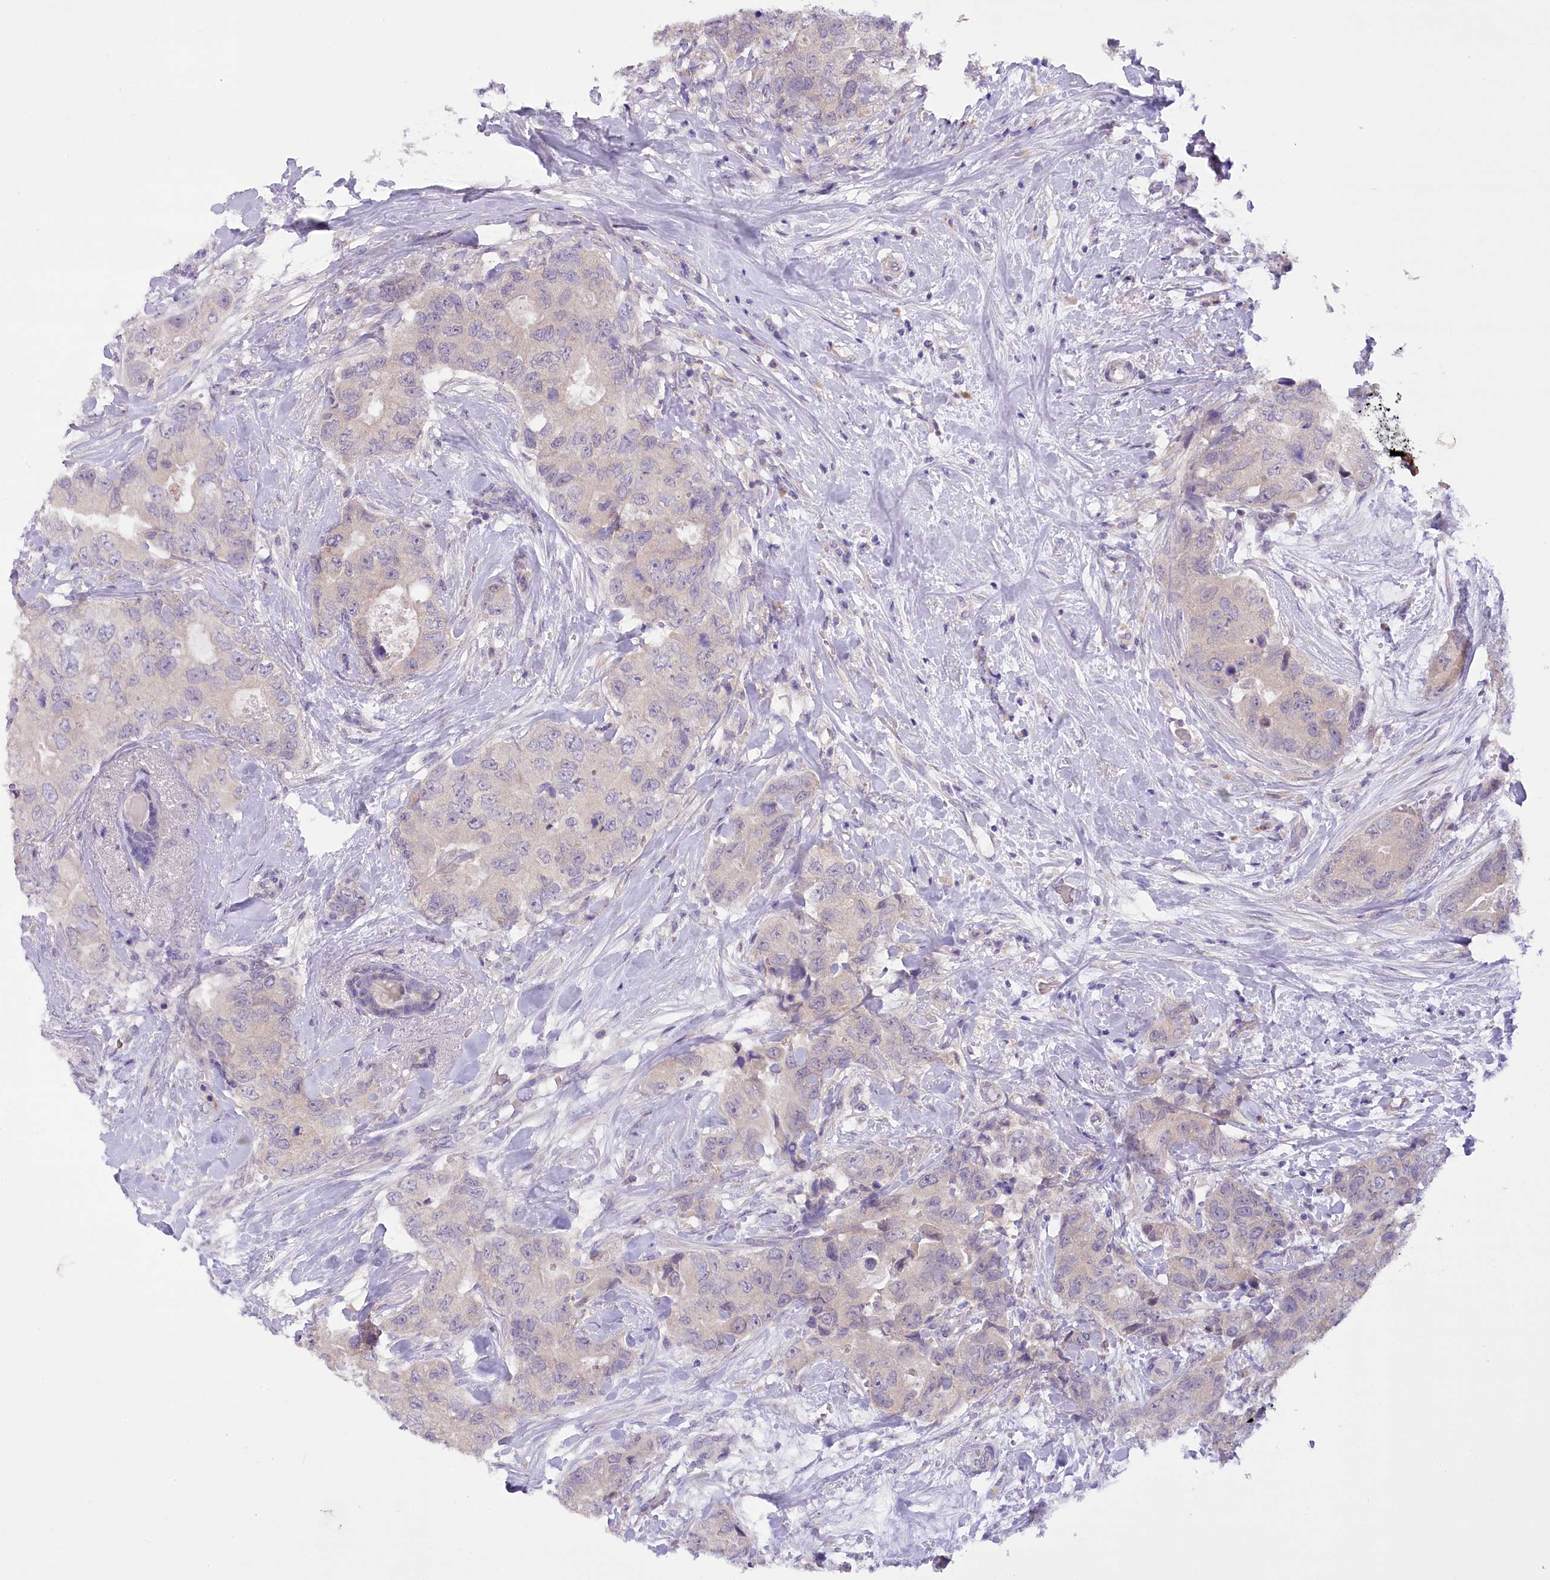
{"staining": {"intensity": "negative", "quantity": "none", "location": "none"}, "tissue": "breast cancer", "cell_type": "Tumor cells", "image_type": "cancer", "snomed": [{"axis": "morphology", "description": "Duct carcinoma"}, {"axis": "topography", "description": "Breast"}], "caption": "Immunohistochemistry histopathology image of neoplastic tissue: human invasive ductal carcinoma (breast) stained with DAB reveals no significant protein expression in tumor cells.", "gene": "DCUN1D1", "patient": {"sex": "female", "age": 62}}